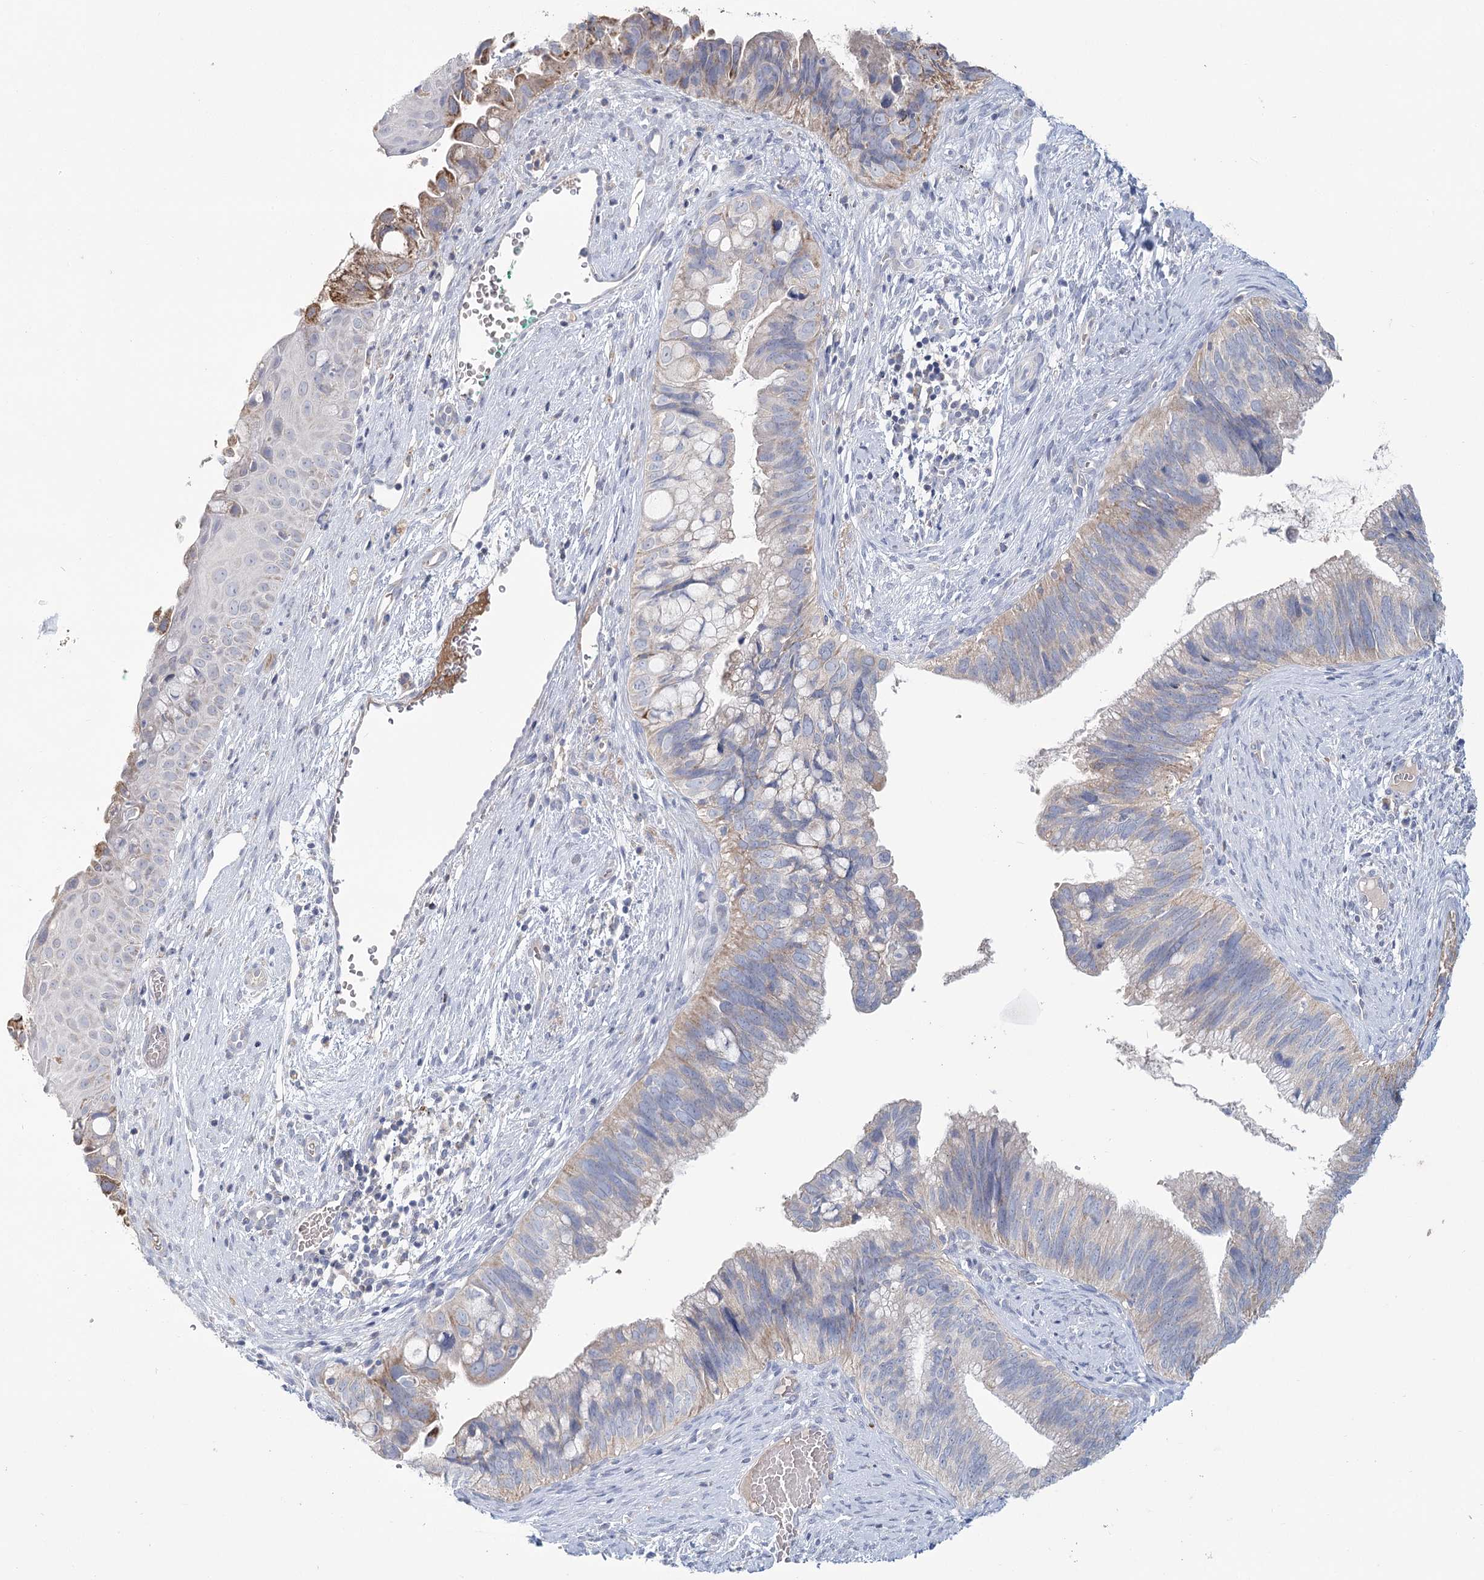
{"staining": {"intensity": "moderate", "quantity": "<25%", "location": "cytoplasmic/membranous"}, "tissue": "cervical cancer", "cell_type": "Tumor cells", "image_type": "cancer", "snomed": [{"axis": "morphology", "description": "Adenocarcinoma, NOS"}, {"axis": "topography", "description": "Cervix"}], "caption": "Brown immunohistochemical staining in cervical cancer (adenocarcinoma) shows moderate cytoplasmic/membranous staining in about <25% of tumor cells.", "gene": "ARHGAP44", "patient": {"sex": "female", "age": 42}}